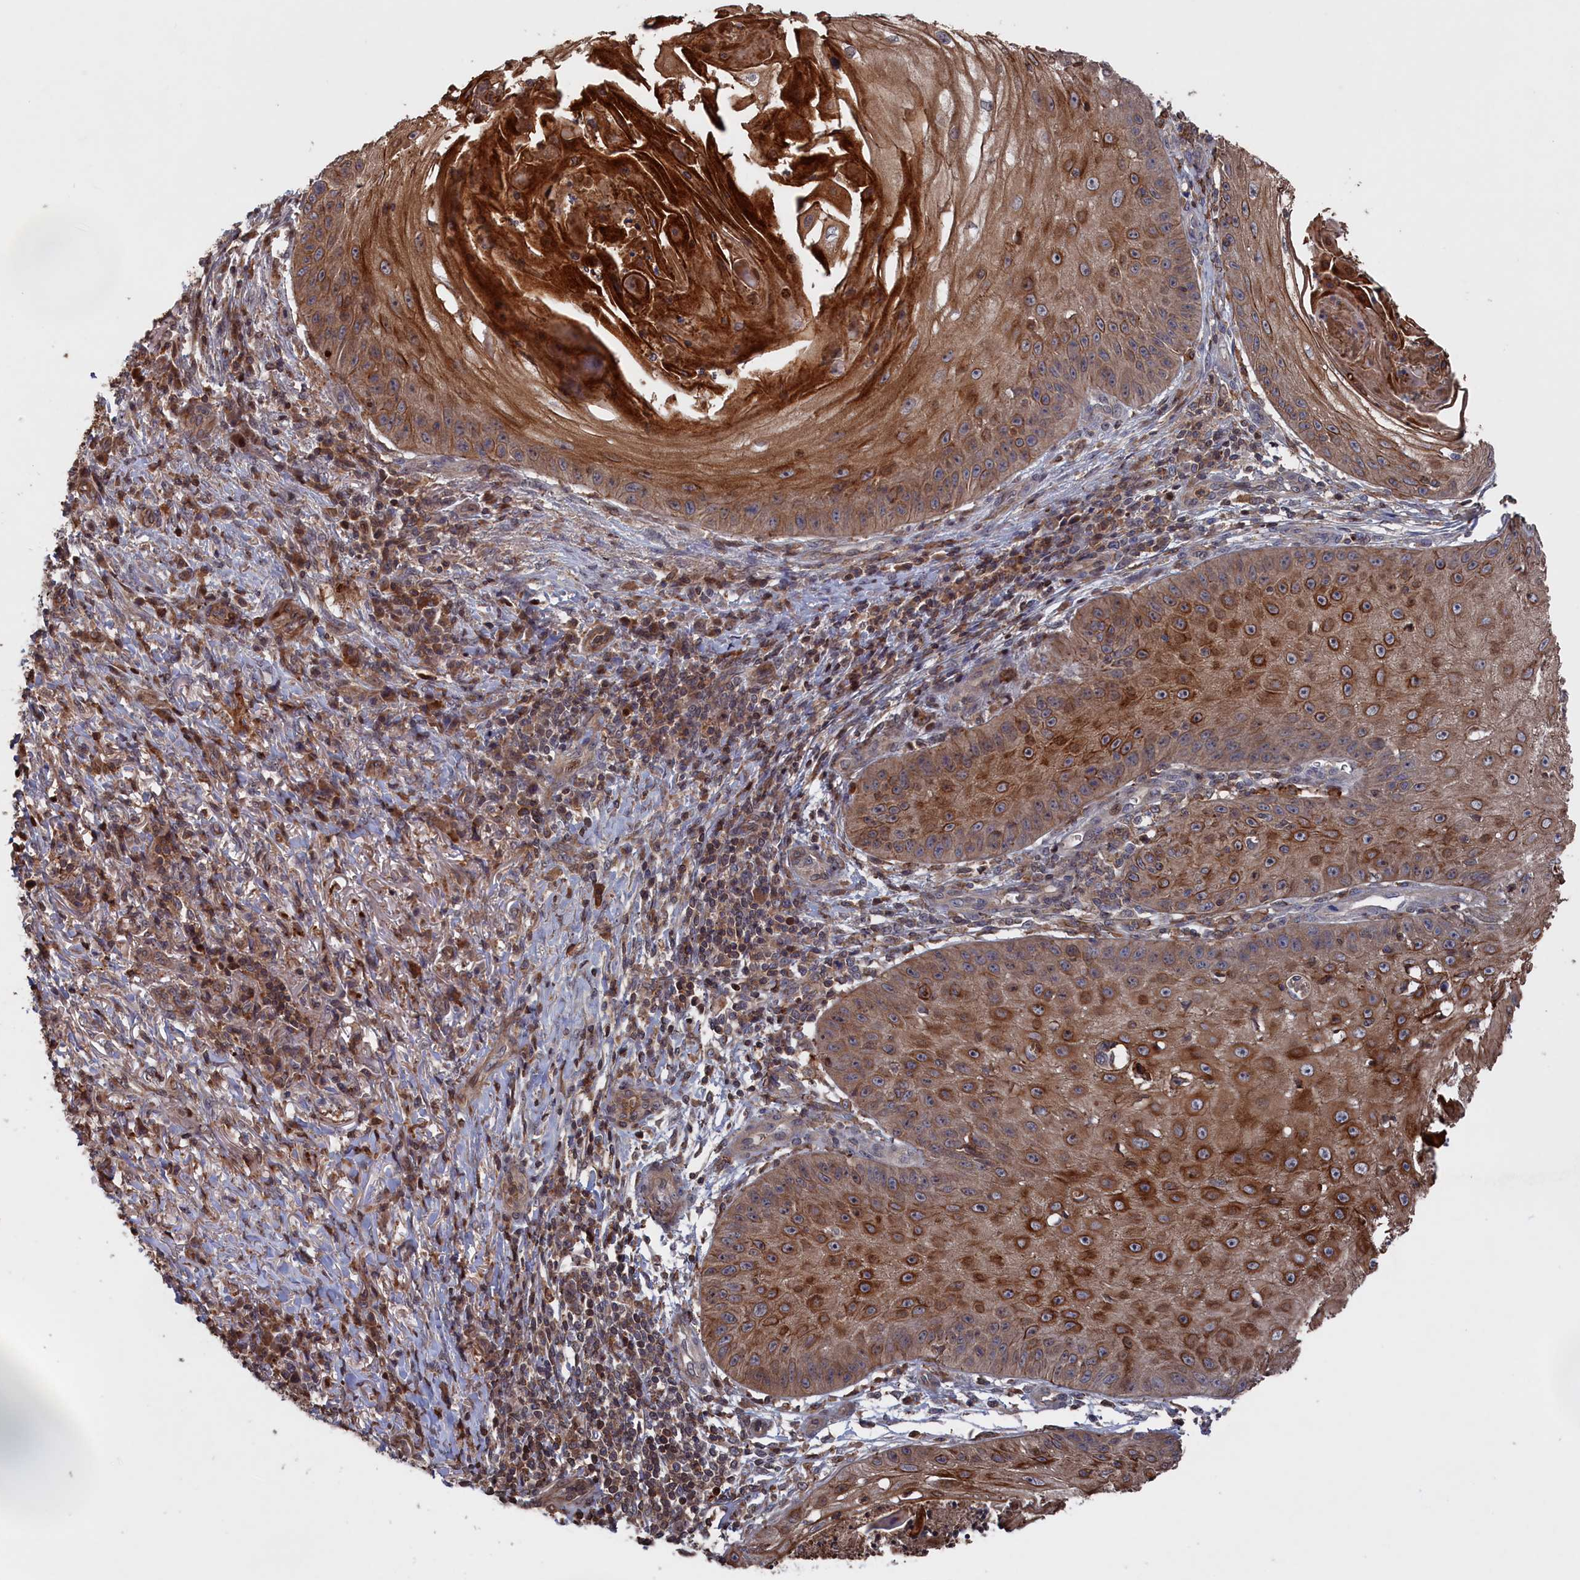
{"staining": {"intensity": "moderate", "quantity": ">75%", "location": "cytoplasmic/membranous"}, "tissue": "skin cancer", "cell_type": "Tumor cells", "image_type": "cancer", "snomed": [{"axis": "morphology", "description": "Squamous cell carcinoma, NOS"}, {"axis": "topography", "description": "Skin"}], "caption": "There is medium levels of moderate cytoplasmic/membranous expression in tumor cells of skin cancer (squamous cell carcinoma), as demonstrated by immunohistochemical staining (brown color).", "gene": "PLA2G15", "patient": {"sex": "male", "age": 70}}